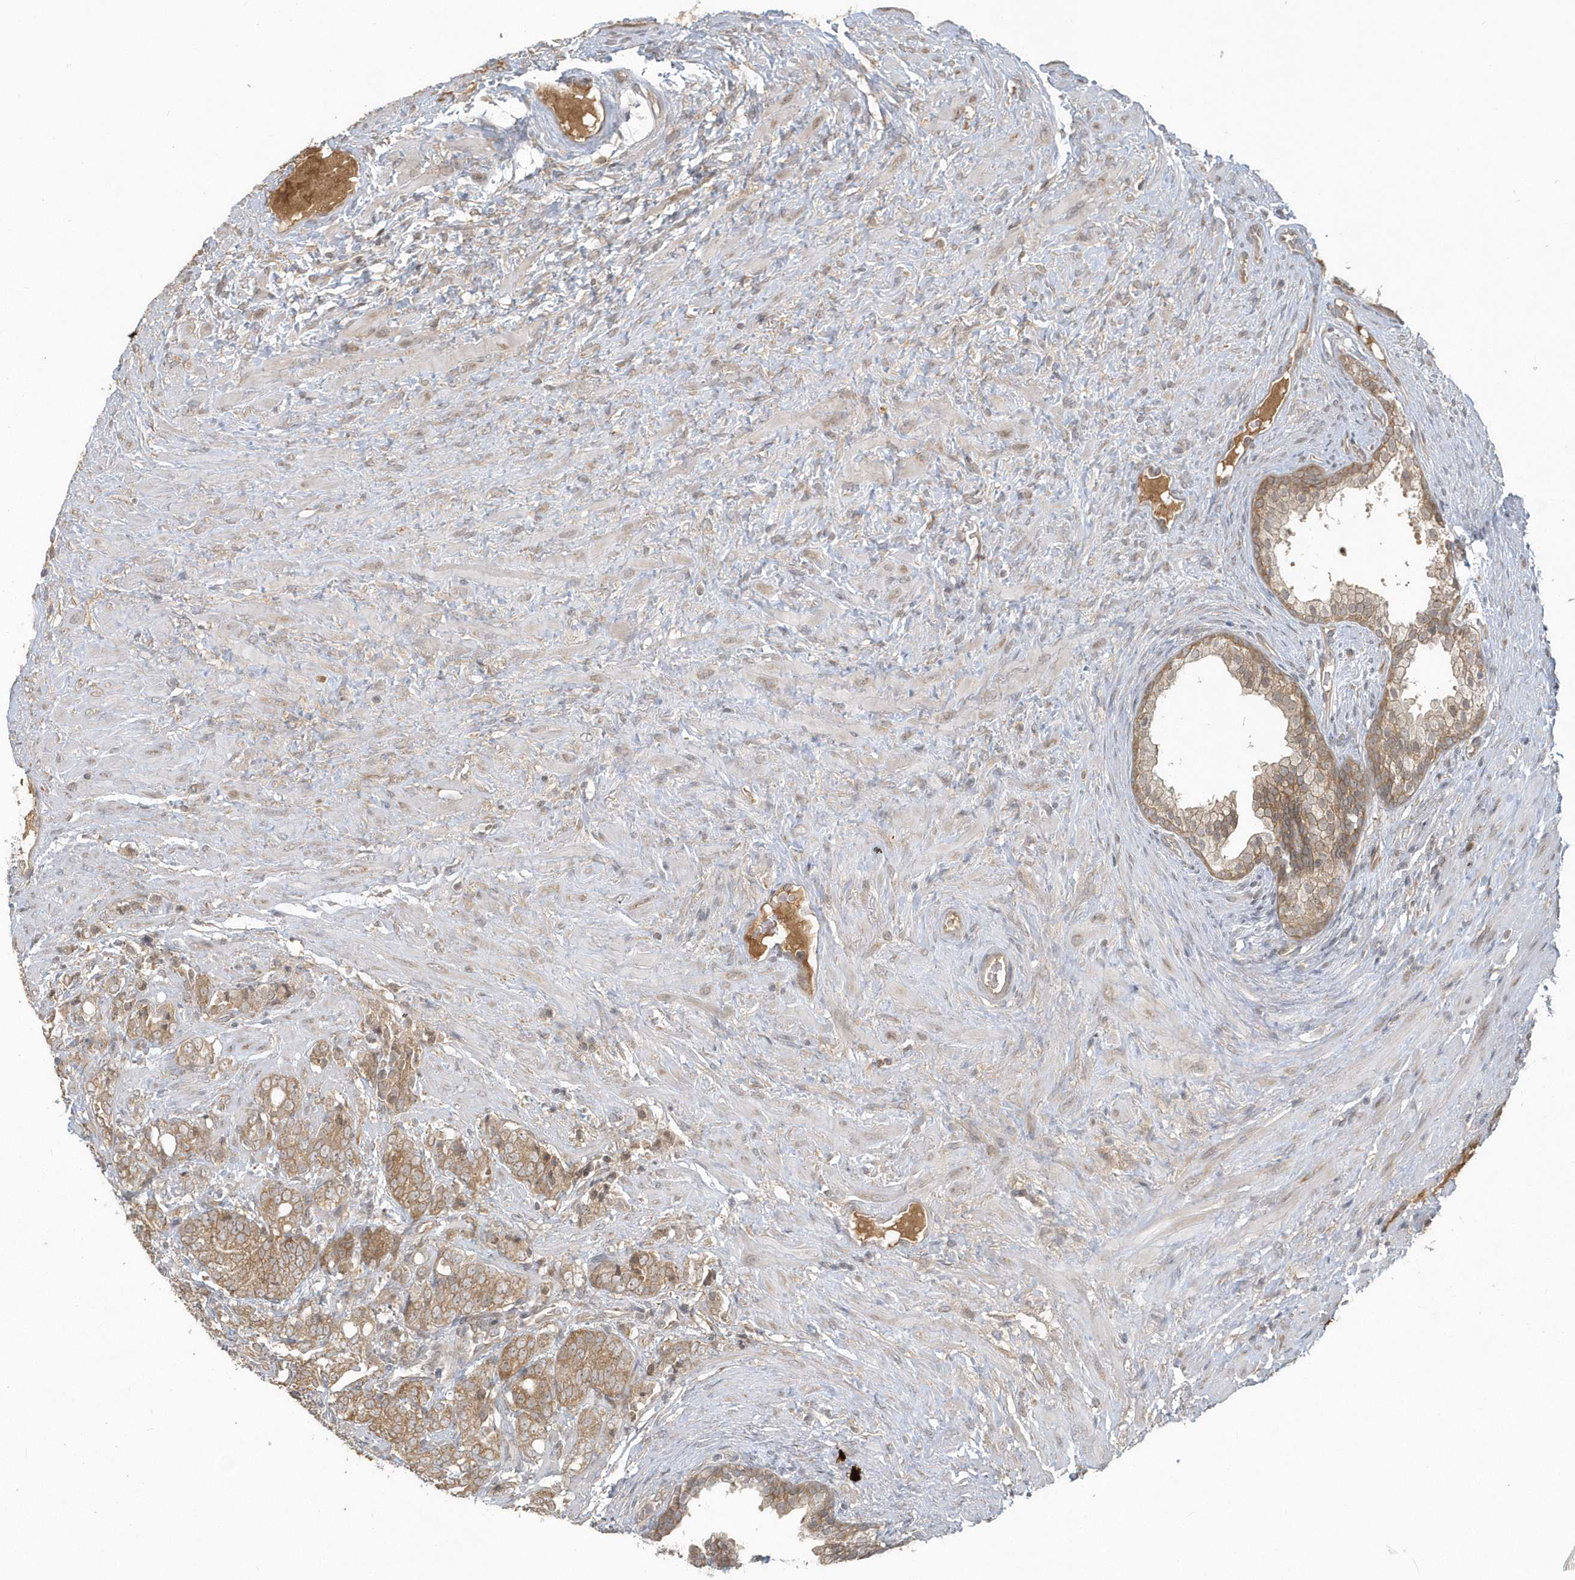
{"staining": {"intensity": "moderate", "quantity": ">75%", "location": "cytoplasmic/membranous"}, "tissue": "prostate cancer", "cell_type": "Tumor cells", "image_type": "cancer", "snomed": [{"axis": "morphology", "description": "Adenocarcinoma, High grade"}, {"axis": "topography", "description": "Prostate"}], "caption": "A brown stain labels moderate cytoplasmic/membranous positivity of a protein in prostate adenocarcinoma (high-grade) tumor cells.", "gene": "STIM2", "patient": {"sex": "male", "age": 57}}